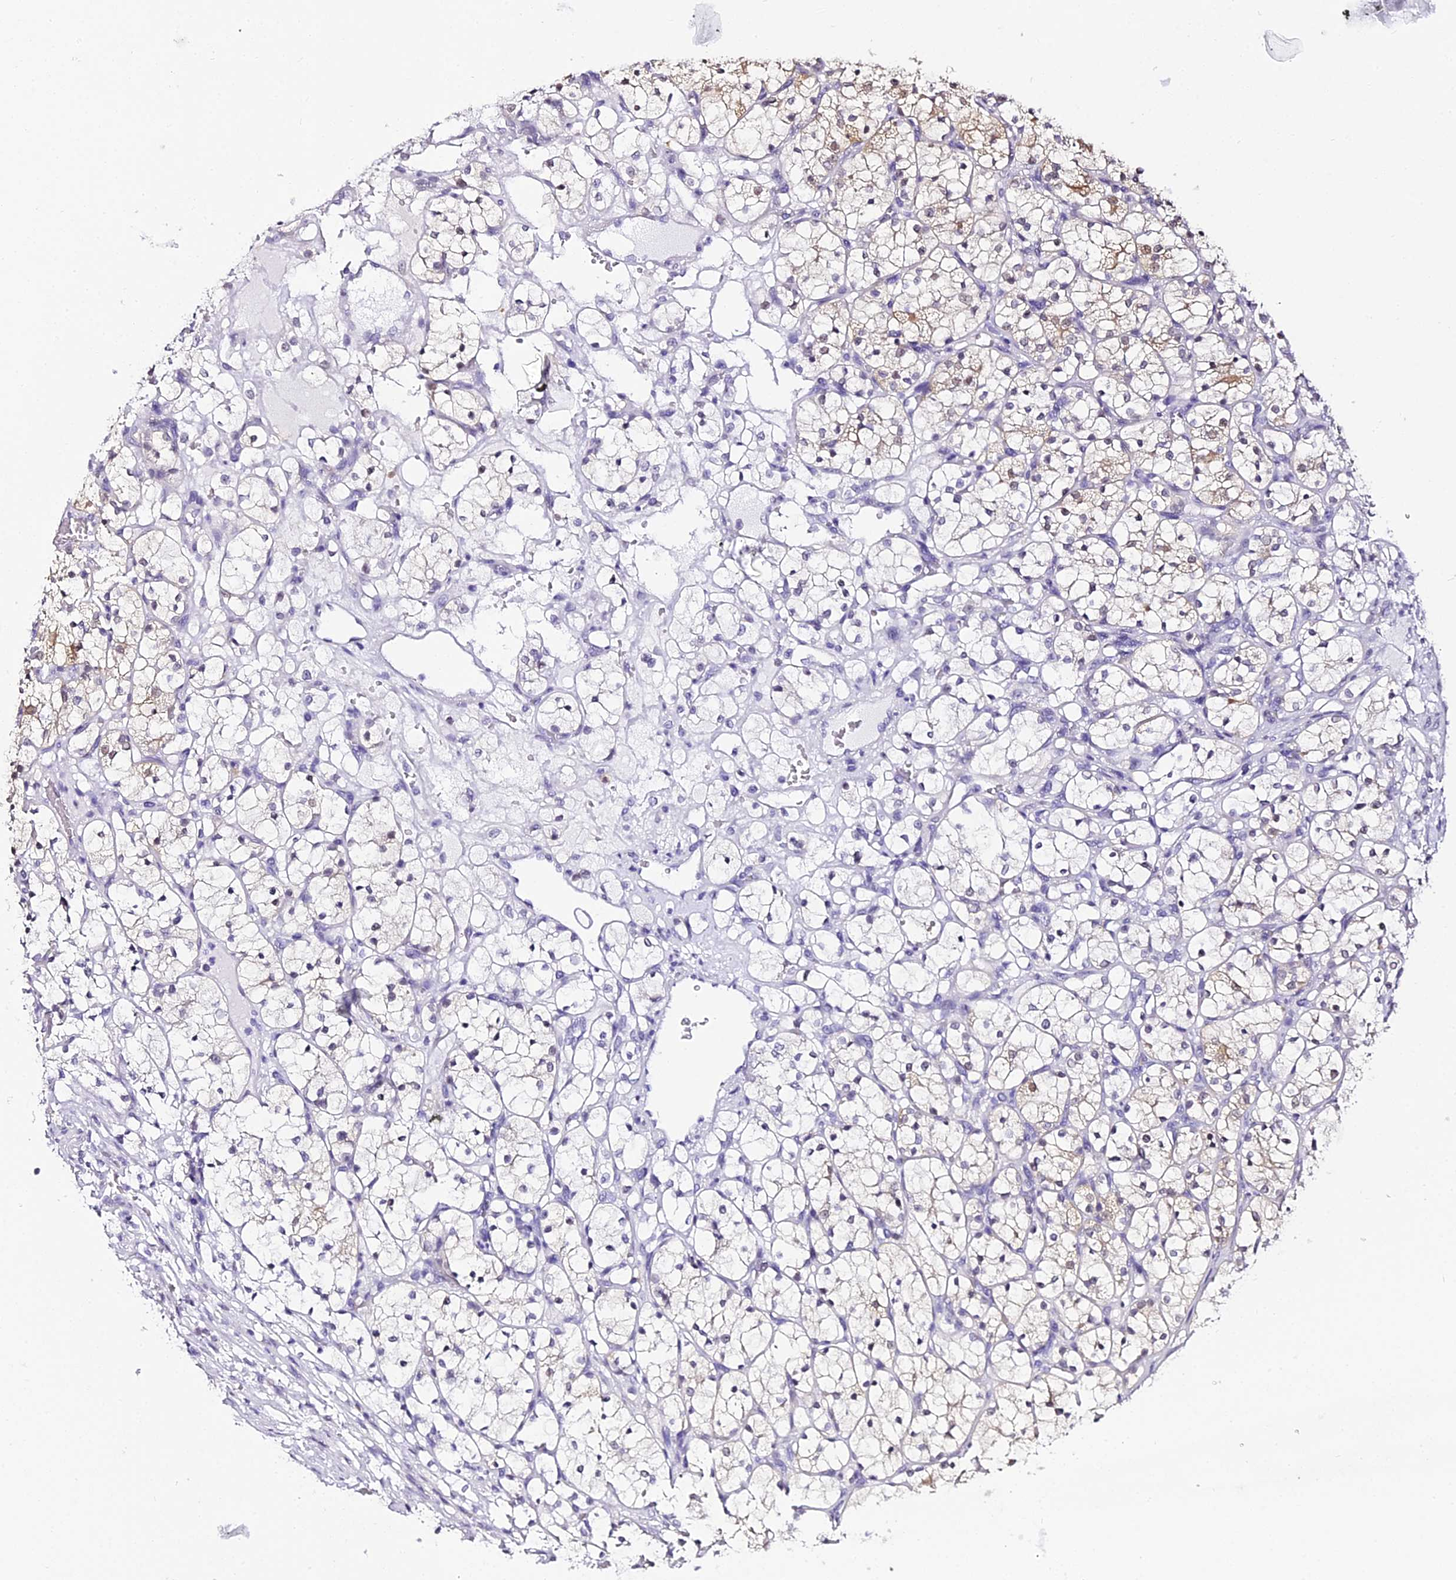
{"staining": {"intensity": "weak", "quantity": "<25%", "location": "cytoplasmic/membranous"}, "tissue": "renal cancer", "cell_type": "Tumor cells", "image_type": "cancer", "snomed": [{"axis": "morphology", "description": "Adenocarcinoma, NOS"}, {"axis": "topography", "description": "Kidney"}], "caption": "High magnification brightfield microscopy of renal adenocarcinoma stained with DAB (3,3'-diaminobenzidine) (brown) and counterstained with hematoxylin (blue): tumor cells show no significant expression.", "gene": "ABHD14A-ACY1", "patient": {"sex": "female", "age": 69}}